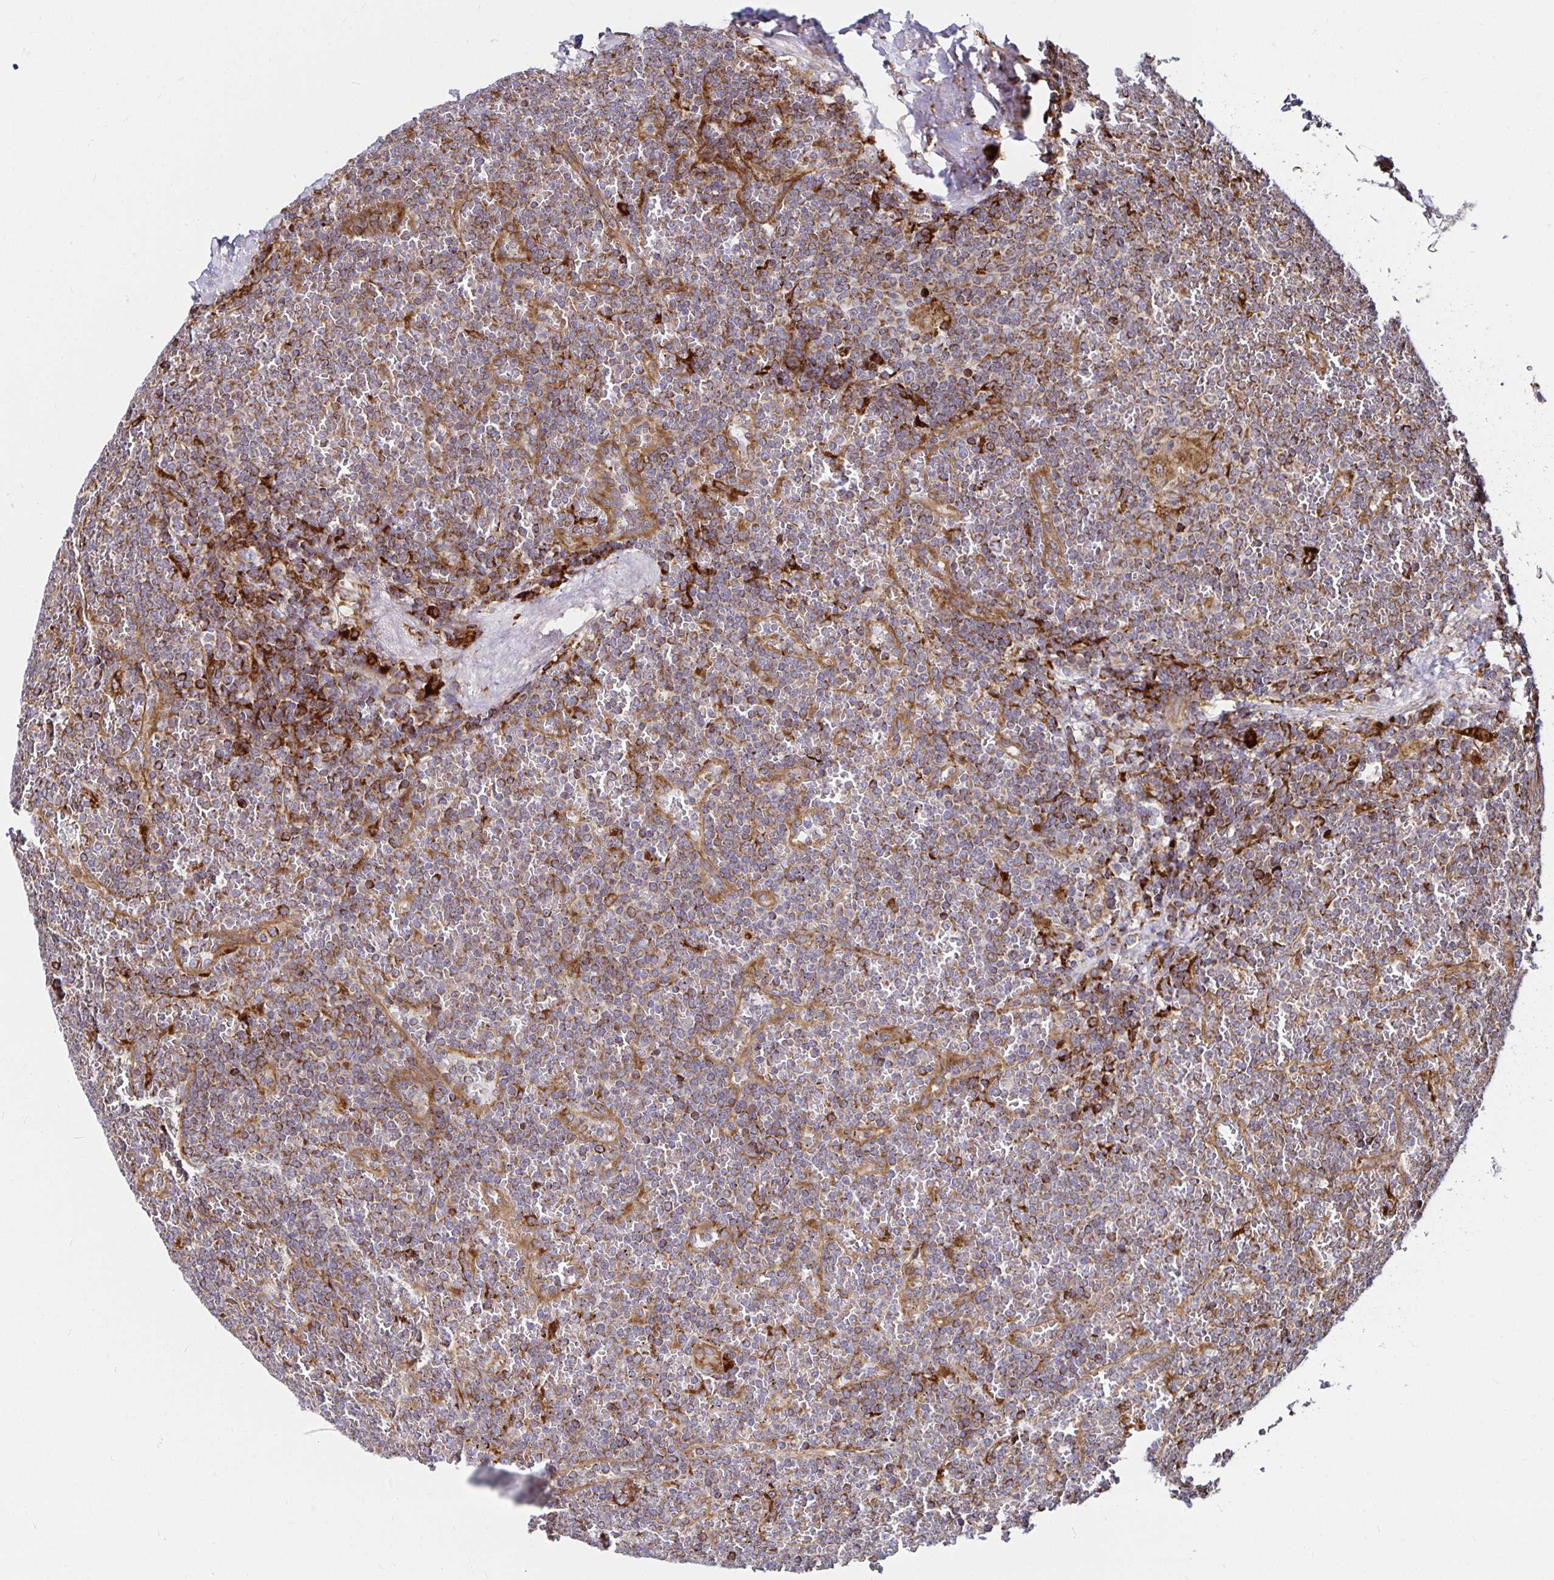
{"staining": {"intensity": "moderate", "quantity": "25%-75%", "location": "cytoplasmic/membranous"}, "tissue": "lymphoma", "cell_type": "Tumor cells", "image_type": "cancer", "snomed": [{"axis": "morphology", "description": "Malignant lymphoma, non-Hodgkin's type, Low grade"}, {"axis": "topography", "description": "Spleen"}], "caption": "Moderate cytoplasmic/membranous staining is present in about 25%-75% of tumor cells in malignant lymphoma, non-Hodgkin's type (low-grade).", "gene": "SMYD3", "patient": {"sex": "female", "age": 19}}